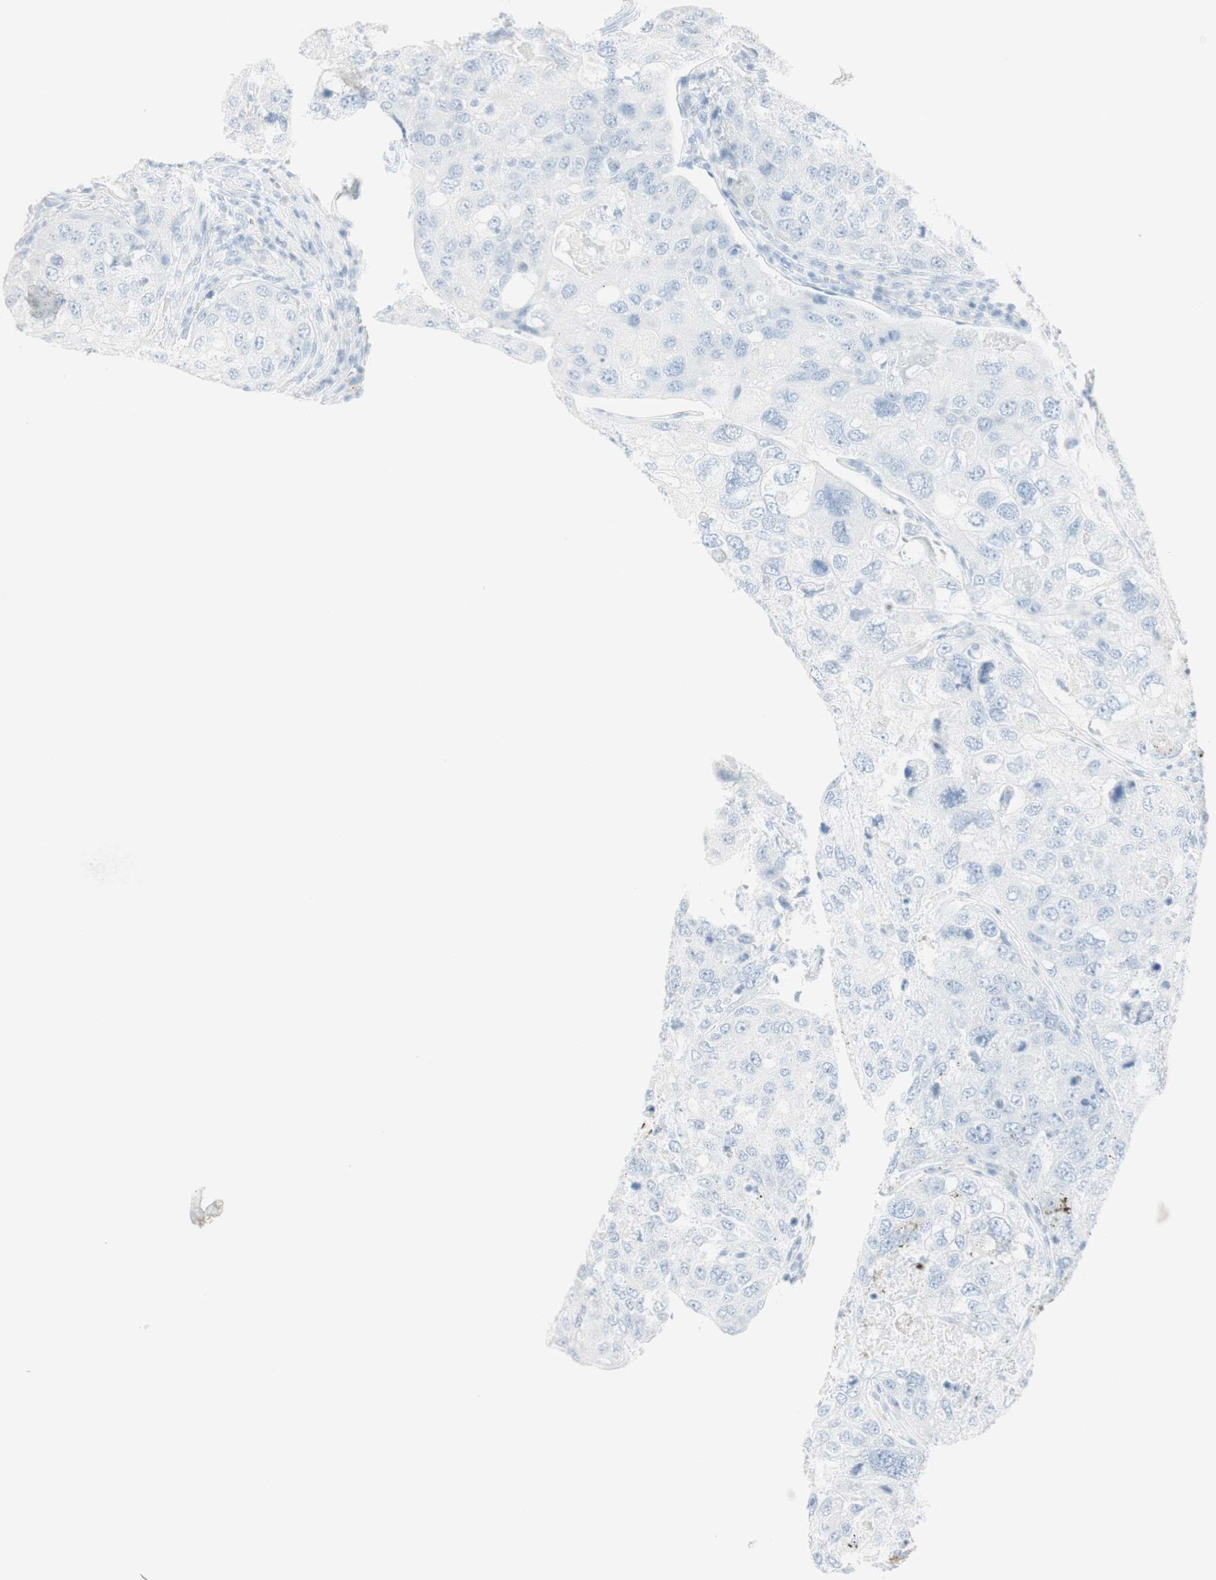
{"staining": {"intensity": "negative", "quantity": "none", "location": "none"}, "tissue": "urothelial cancer", "cell_type": "Tumor cells", "image_type": "cancer", "snomed": [{"axis": "morphology", "description": "Urothelial carcinoma, High grade"}, {"axis": "topography", "description": "Lymph node"}, {"axis": "topography", "description": "Urinary bladder"}], "caption": "The immunohistochemistry photomicrograph has no significant positivity in tumor cells of urothelial cancer tissue.", "gene": "NAPSA", "patient": {"sex": "male", "age": 51}}